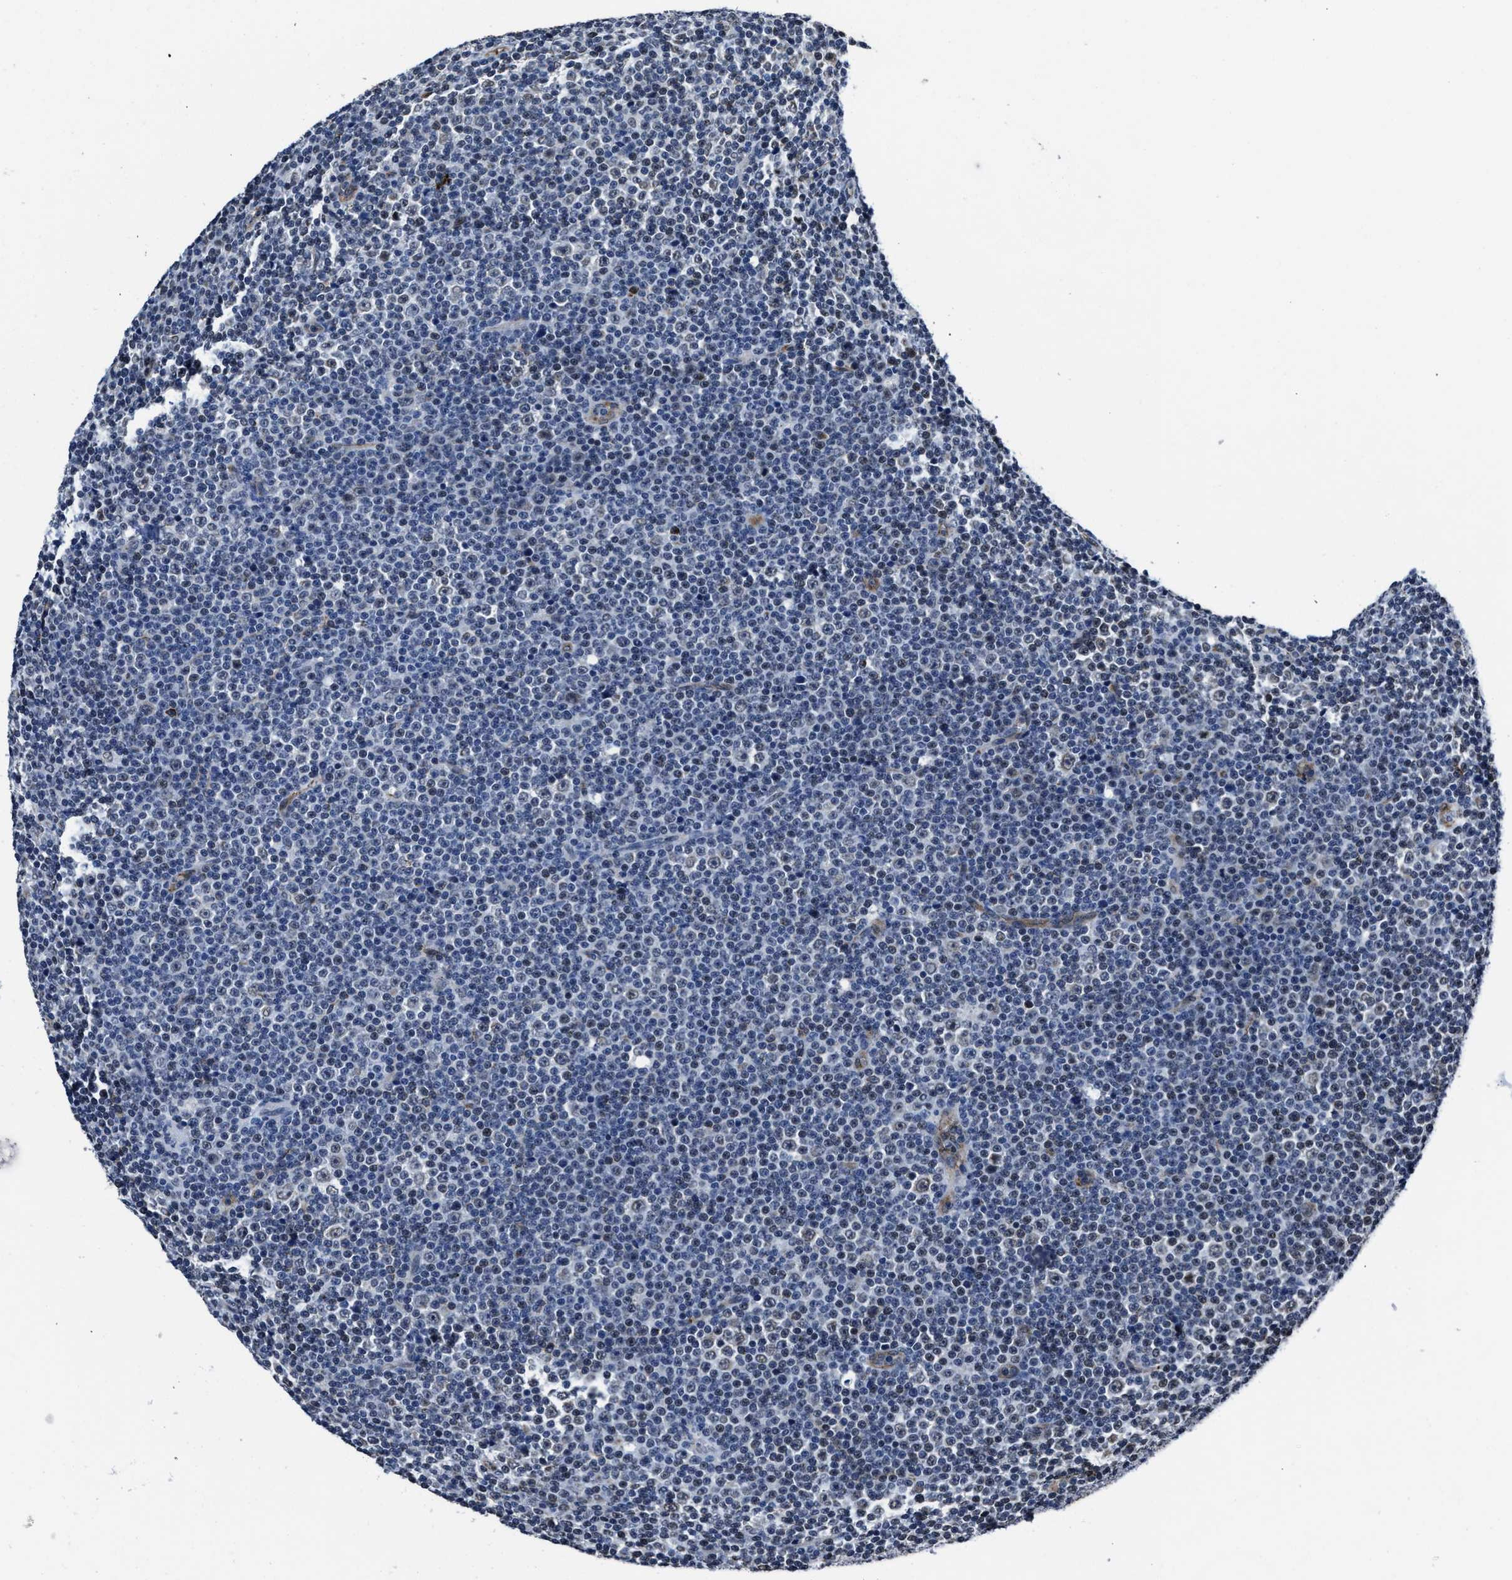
{"staining": {"intensity": "negative", "quantity": "none", "location": "none"}, "tissue": "lymphoma", "cell_type": "Tumor cells", "image_type": "cancer", "snomed": [{"axis": "morphology", "description": "Malignant lymphoma, non-Hodgkin's type, Low grade"}, {"axis": "topography", "description": "Lymph node"}], "caption": "Protein analysis of lymphoma exhibits no significant positivity in tumor cells.", "gene": "MARCKSL1", "patient": {"sex": "female", "age": 67}}